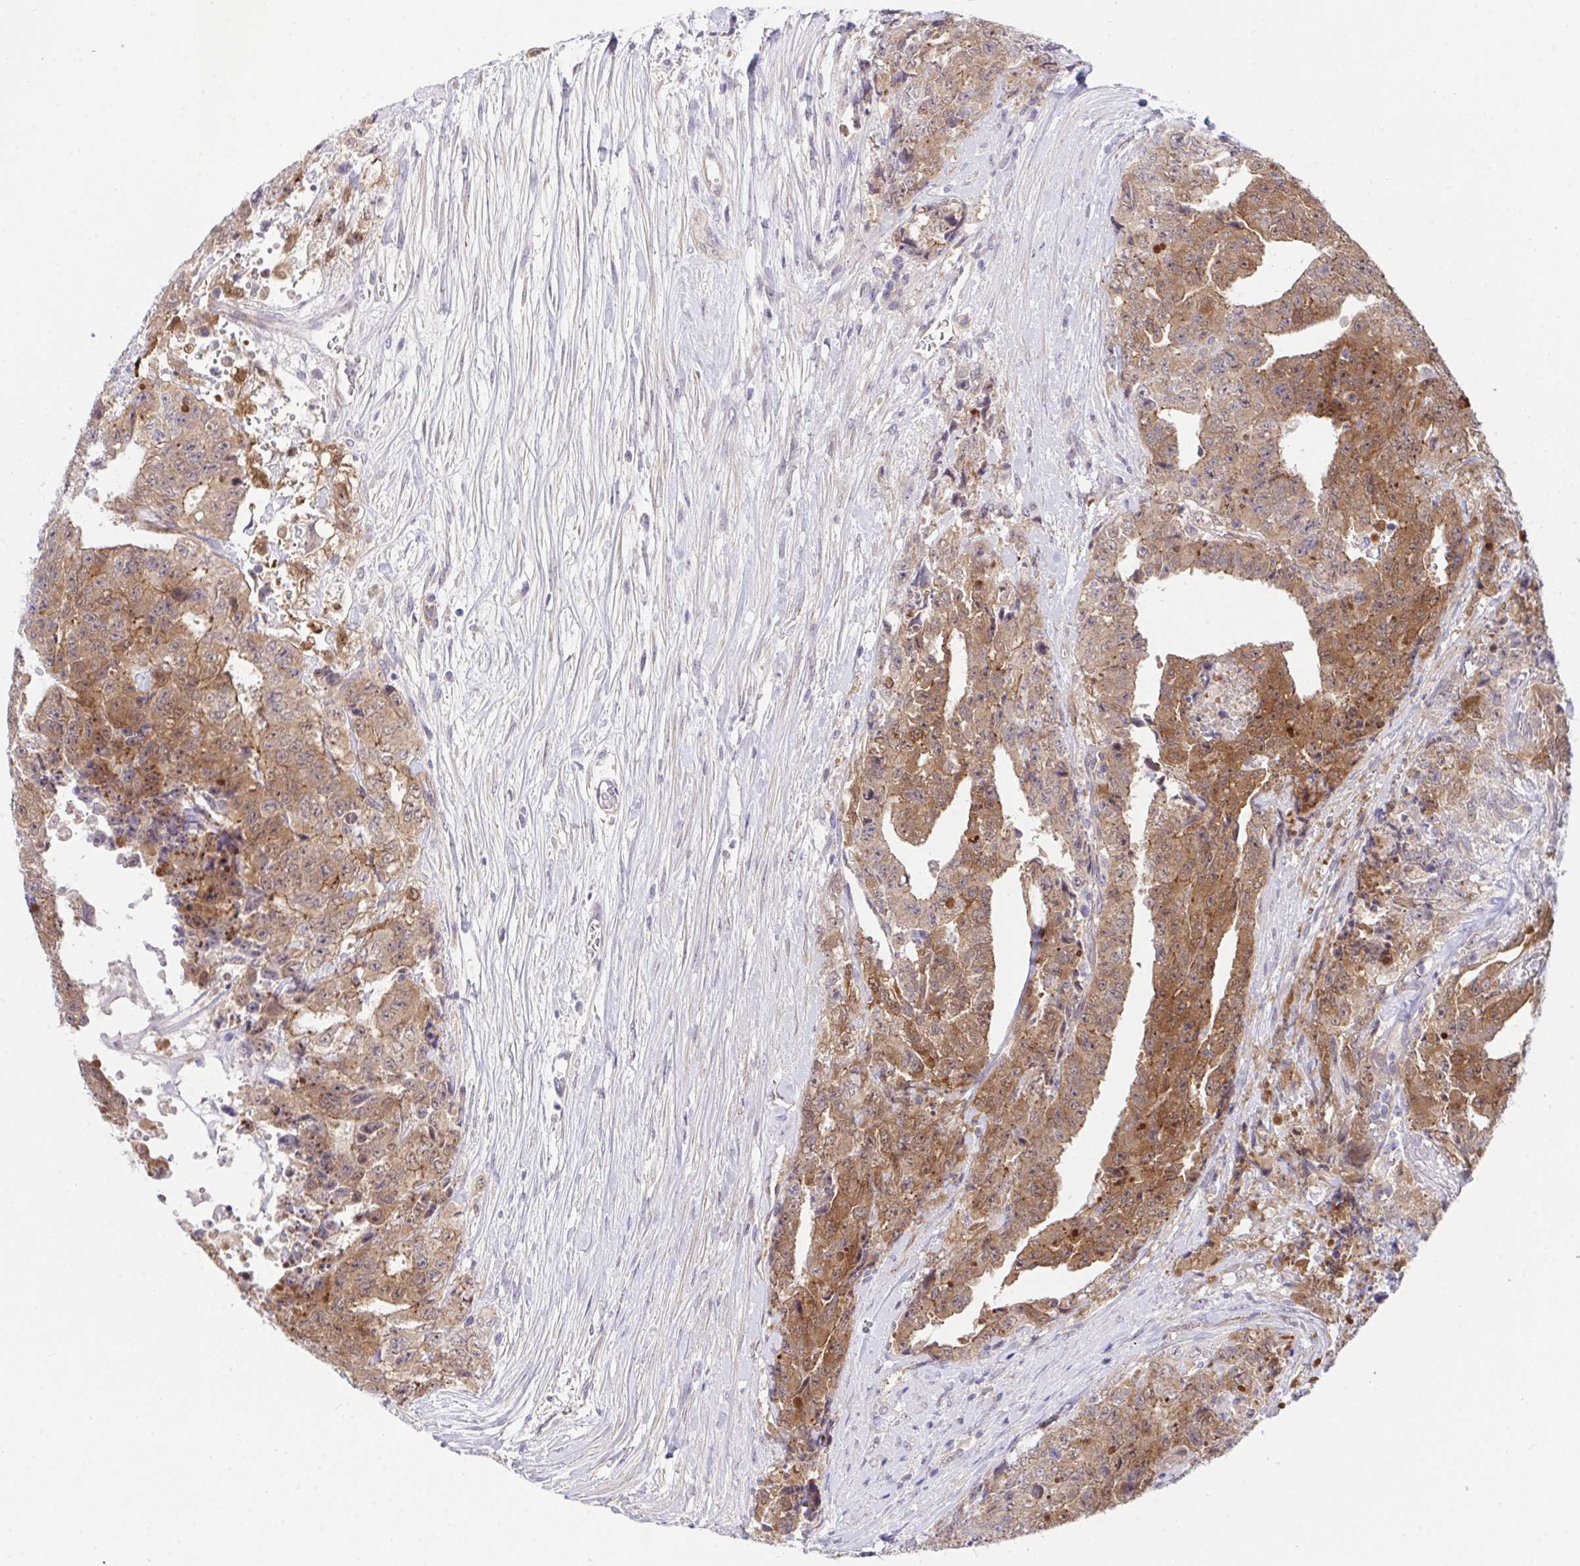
{"staining": {"intensity": "moderate", "quantity": ">75%", "location": "cytoplasmic/membranous"}, "tissue": "testis cancer", "cell_type": "Tumor cells", "image_type": "cancer", "snomed": [{"axis": "morphology", "description": "Carcinoma, Embryonal, NOS"}, {"axis": "topography", "description": "Testis"}], "caption": "The immunohistochemical stain labels moderate cytoplasmic/membranous staining in tumor cells of testis cancer (embryonal carcinoma) tissue. (Brightfield microscopy of DAB IHC at high magnification).", "gene": "HOXD12", "patient": {"sex": "male", "age": 24}}